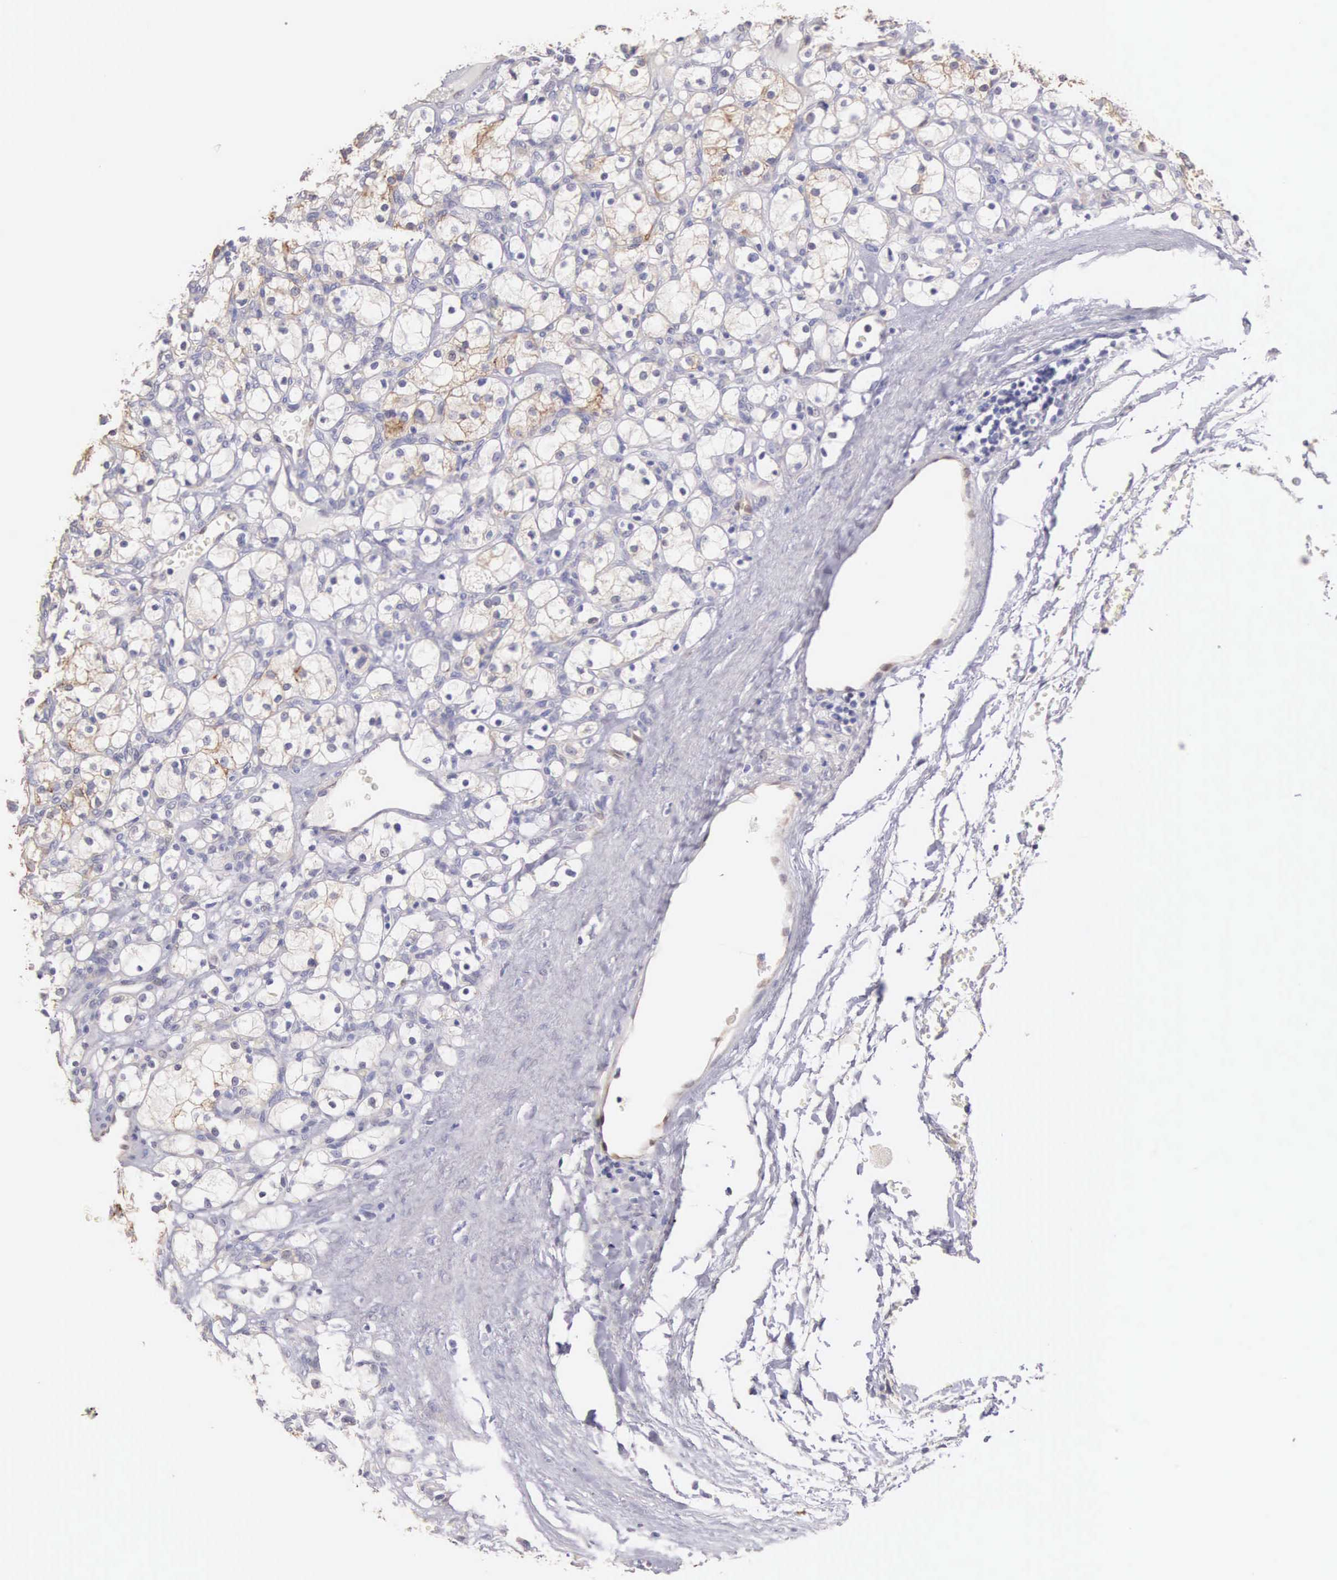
{"staining": {"intensity": "weak", "quantity": "<25%", "location": "cytoplasmic/membranous"}, "tissue": "renal cancer", "cell_type": "Tumor cells", "image_type": "cancer", "snomed": [{"axis": "morphology", "description": "Adenocarcinoma, NOS"}, {"axis": "topography", "description": "Kidney"}], "caption": "DAB (3,3'-diaminobenzidine) immunohistochemical staining of renal cancer exhibits no significant expression in tumor cells.", "gene": "PIR", "patient": {"sex": "female", "age": 83}}